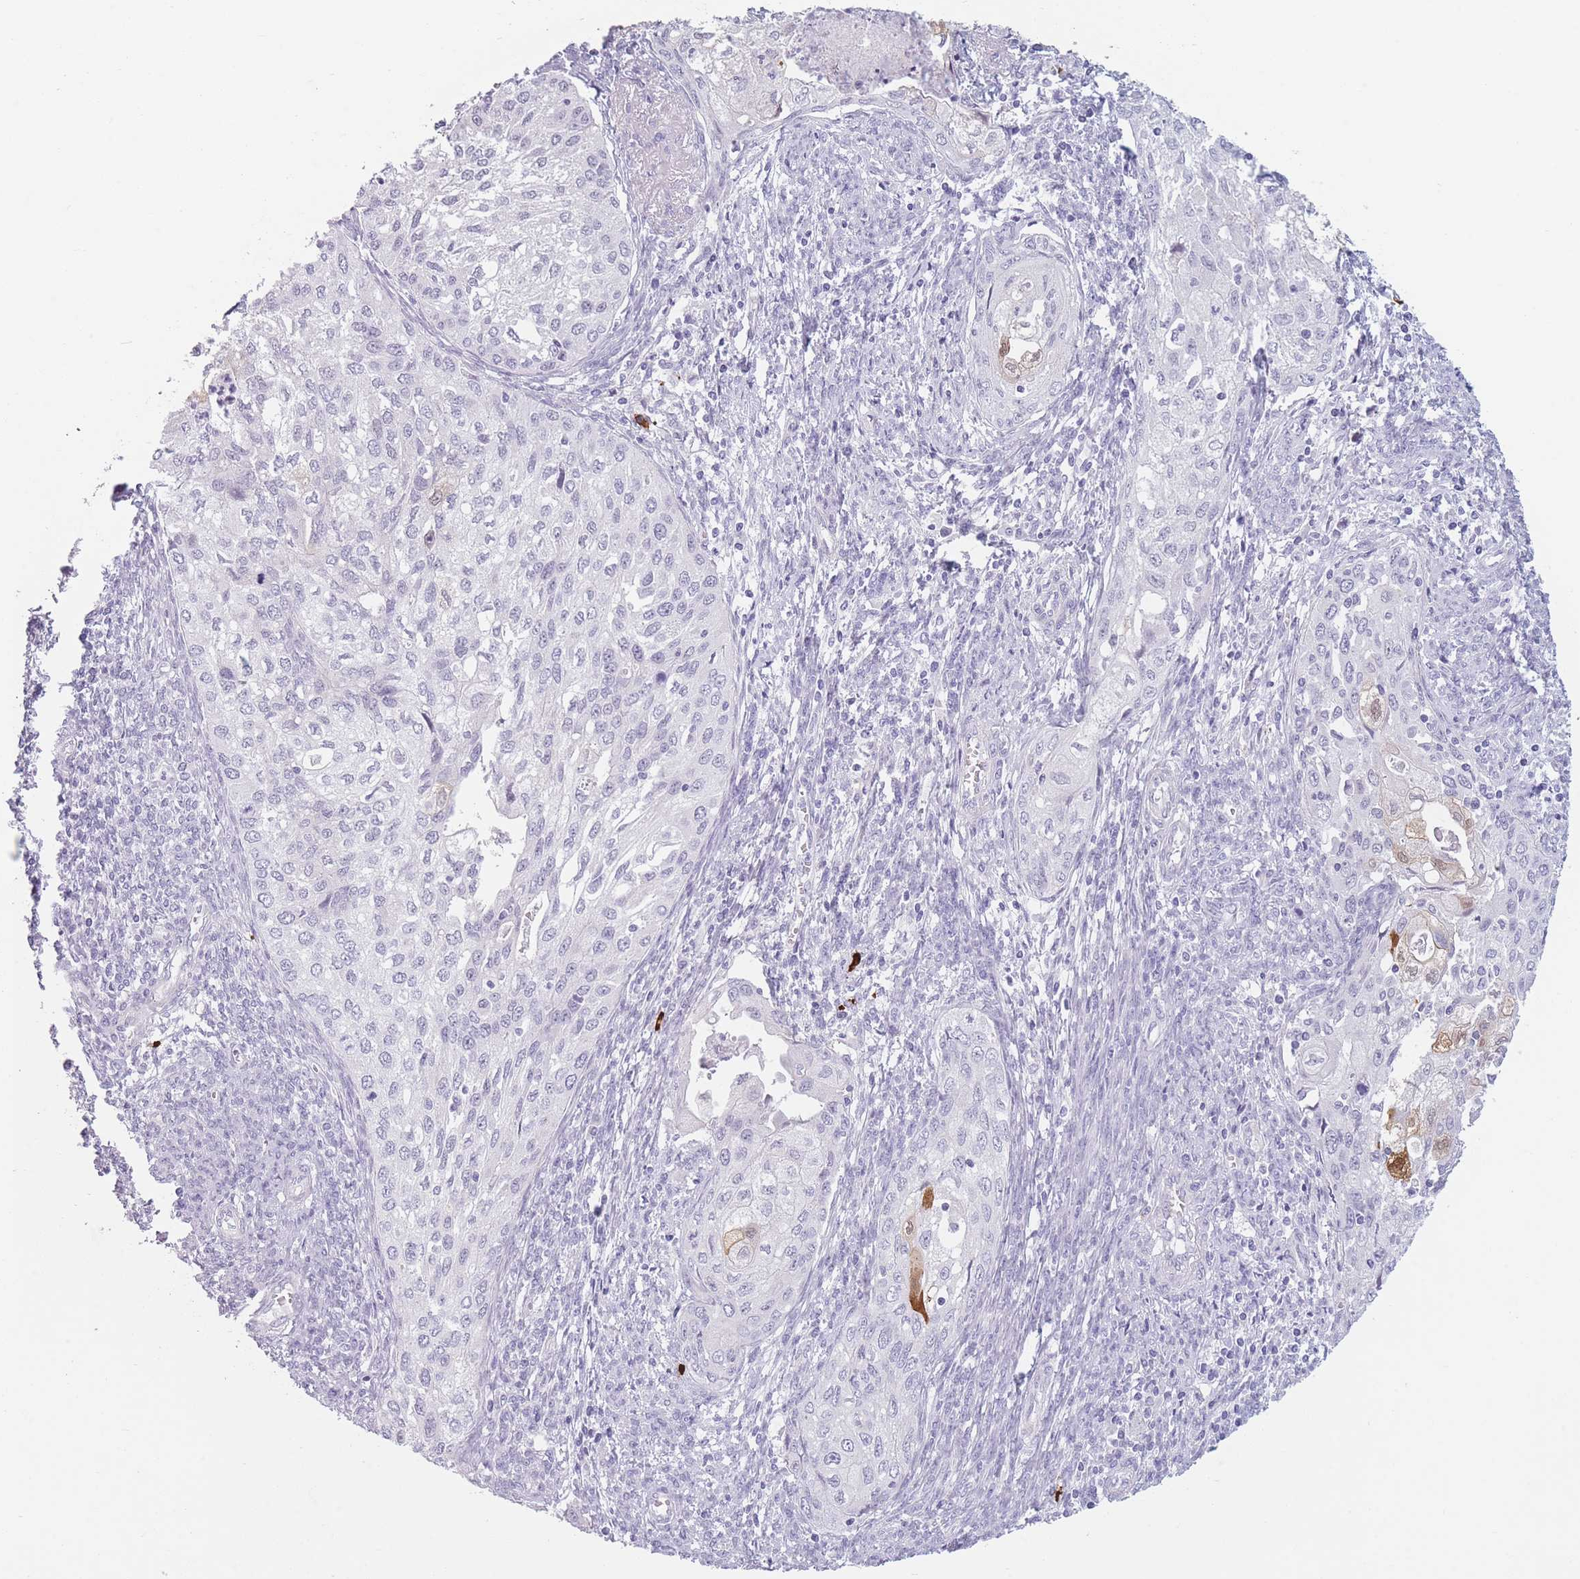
{"staining": {"intensity": "negative", "quantity": "none", "location": "none"}, "tissue": "cervical cancer", "cell_type": "Tumor cells", "image_type": "cancer", "snomed": [{"axis": "morphology", "description": "Squamous cell carcinoma, NOS"}, {"axis": "topography", "description": "Cervix"}], "caption": "DAB immunohistochemical staining of cervical squamous cell carcinoma exhibits no significant expression in tumor cells.", "gene": "PLEKHG2", "patient": {"sex": "female", "age": 67}}